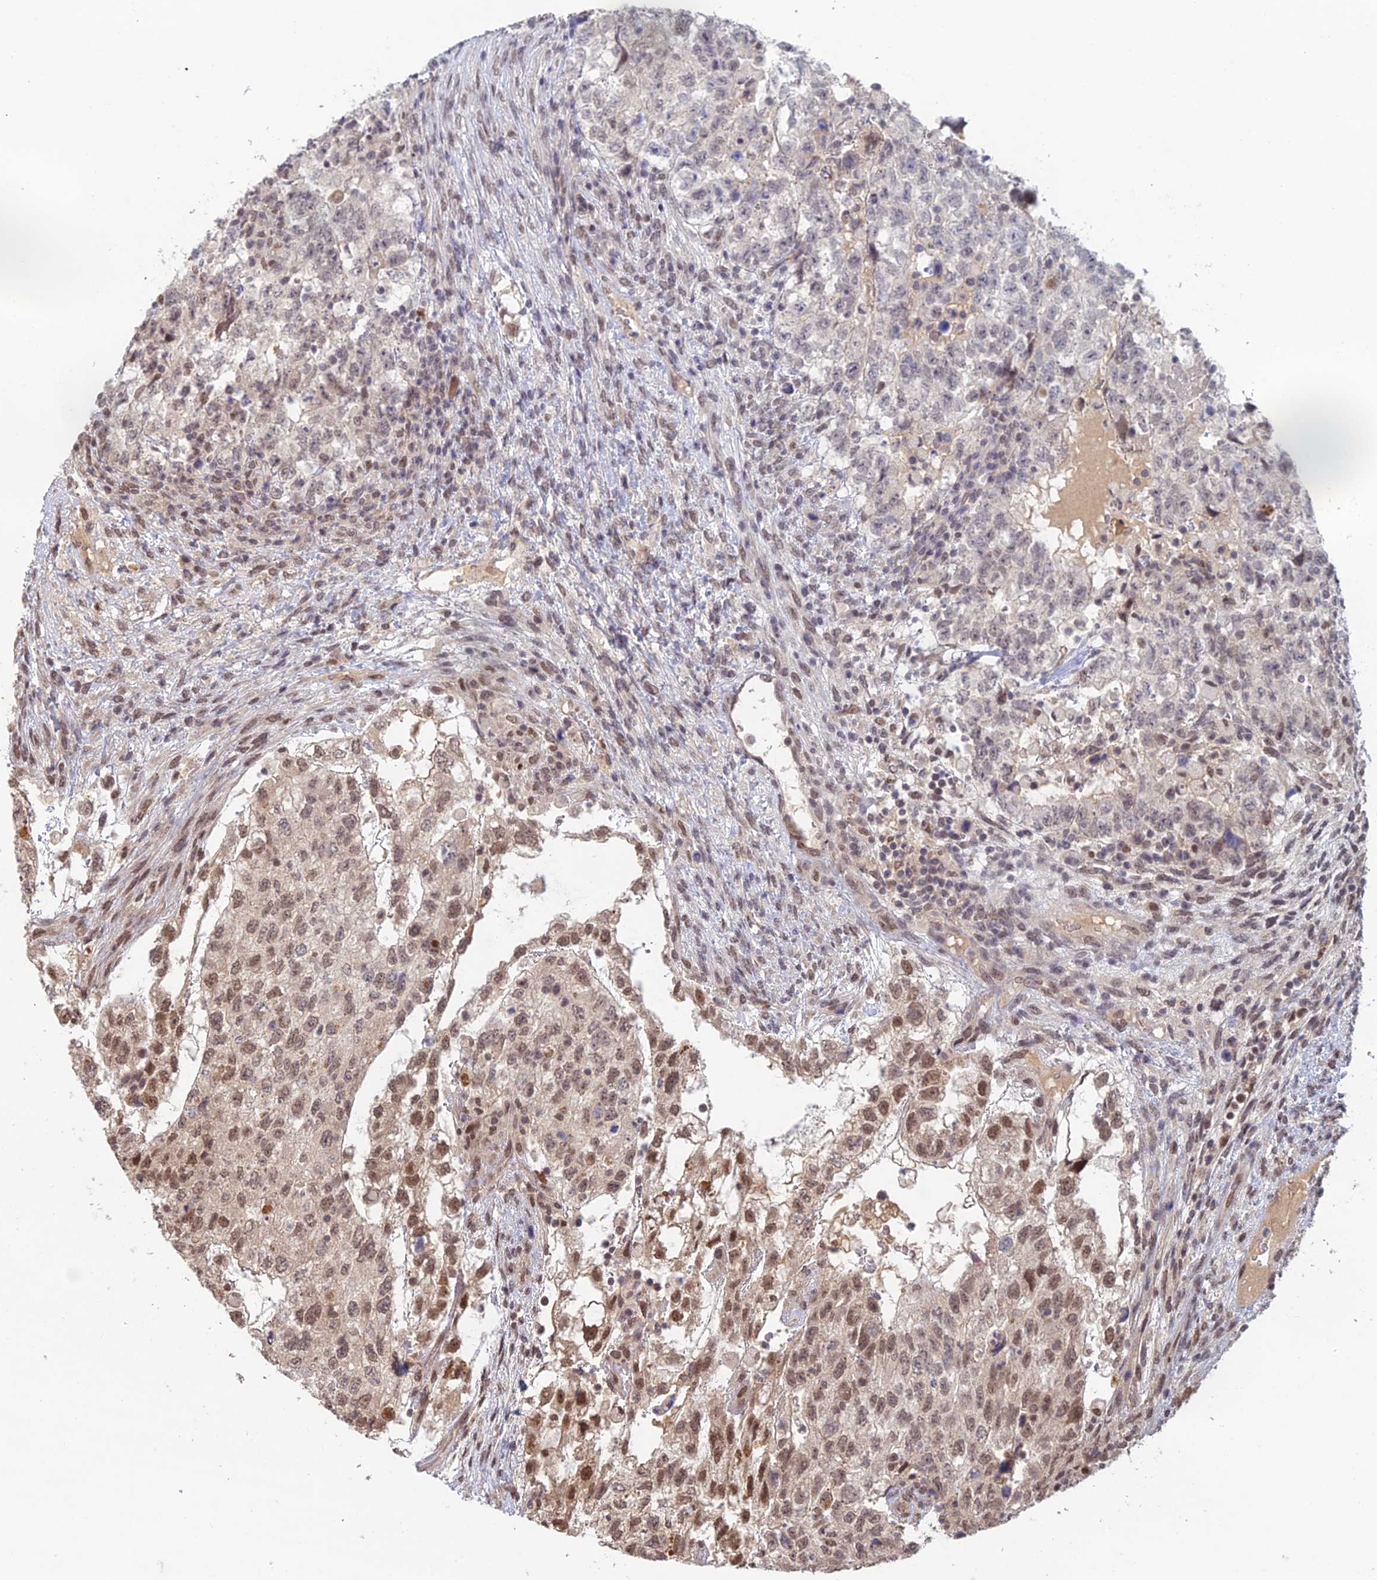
{"staining": {"intensity": "moderate", "quantity": "<25%", "location": "nuclear"}, "tissue": "testis cancer", "cell_type": "Tumor cells", "image_type": "cancer", "snomed": [{"axis": "morphology", "description": "Normal tissue, NOS"}, {"axis": "morphology", "description": "Carcinoma, Embryonal, NOS"}, {"axis": "topography", "description": "Testis"}], "caption": "Human testis cancer (embryonal carcinoma) stained with a protein marker demonstrates moderate staining in tumor cells.", "gene": "RANBP3", "patient": {"sex": "male", "age": 36}}